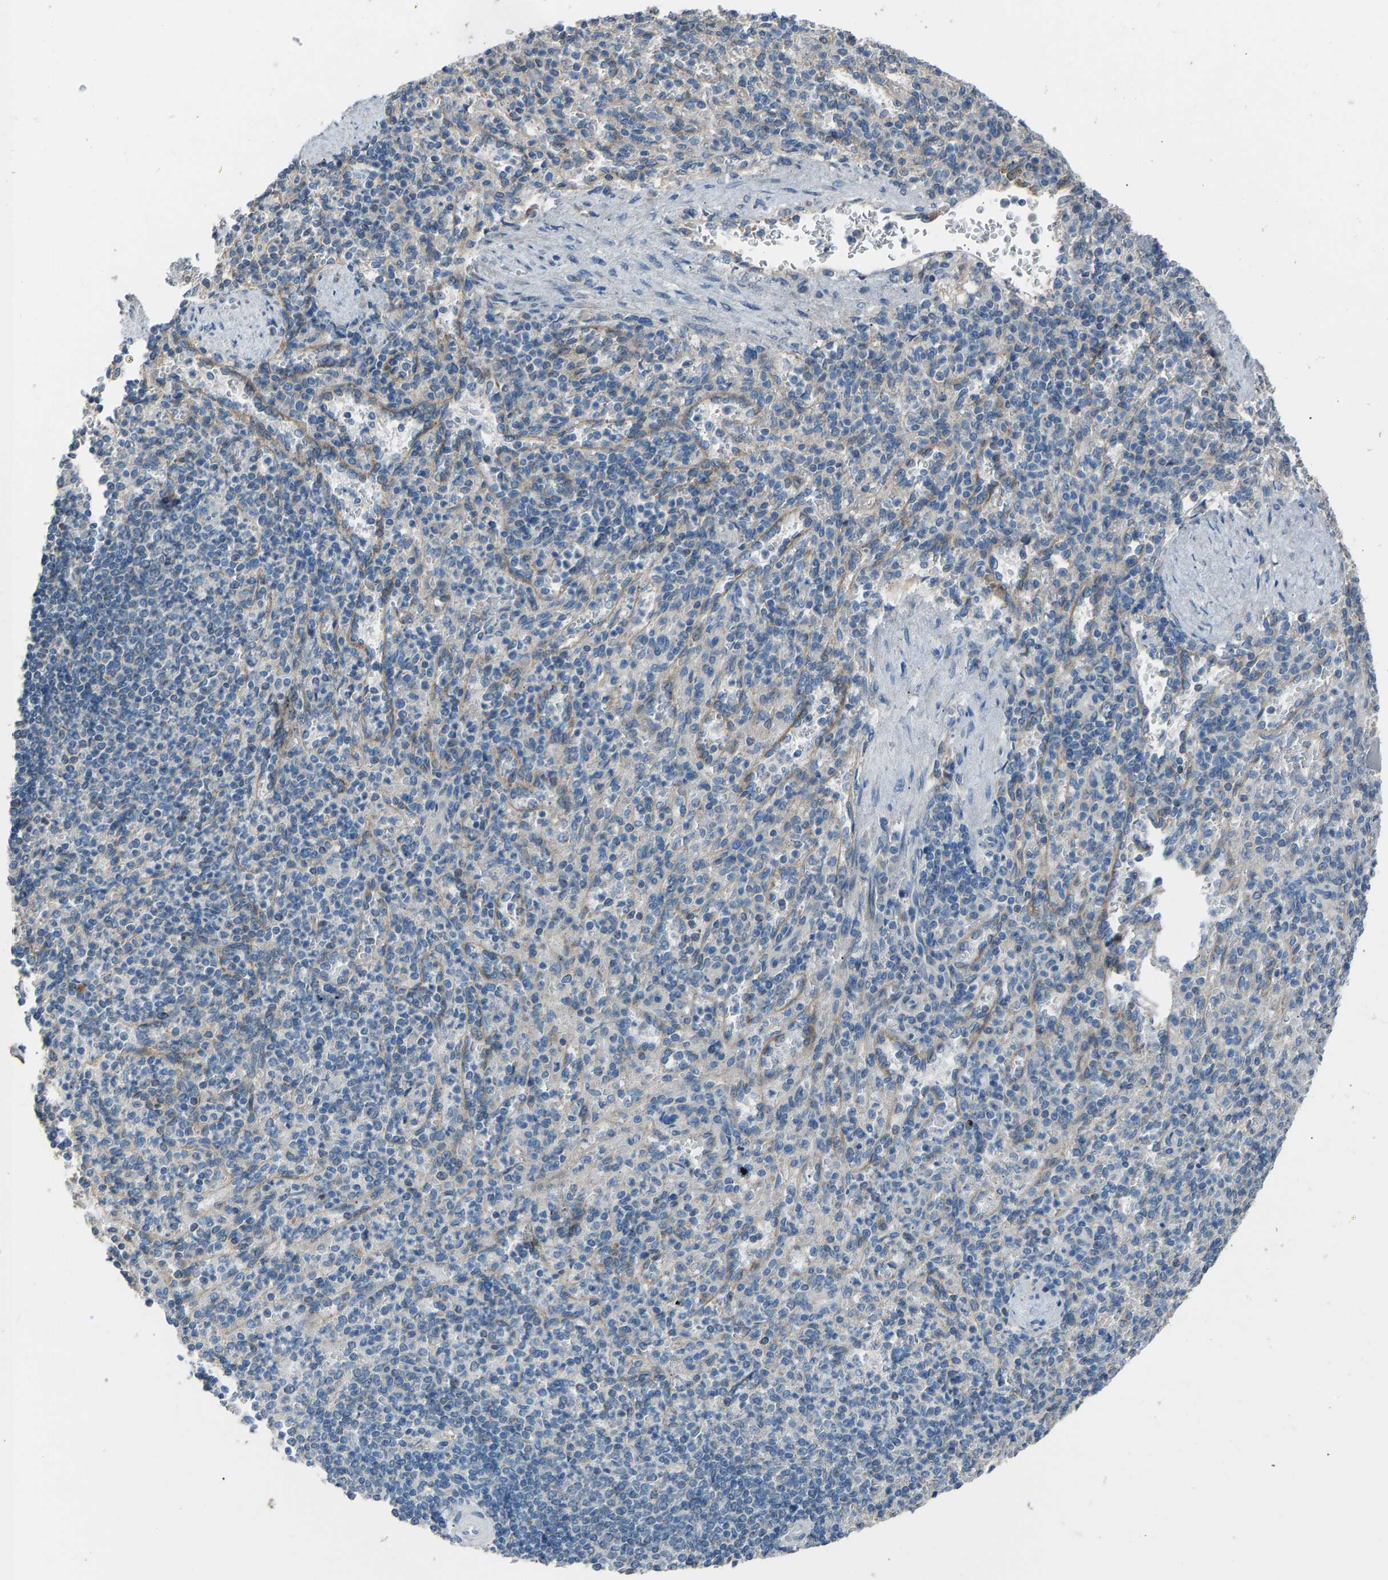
{"staining": {"intensity": "negative", "quantity": "none", "location": "none"}, "tissue": "spleen", "cell_type": "Cells in red pulp", "image_type": "normal", "snomed": [{"axis": "morphology", "description": "Normal tissue, NOS"}, {"axis": "topography", "description": "Spleen"}], "caption": "Spleen was stained to show a protein in brown. There is no significant positivity in cells in red pulp. (Stains: DAB immunohistochemistry with hematoxylin counter stain, Microscopy: brightfield microscopy at high magnification).", "gene": "TGFBR3", "patient": {"sex": "female", "age": 74}}